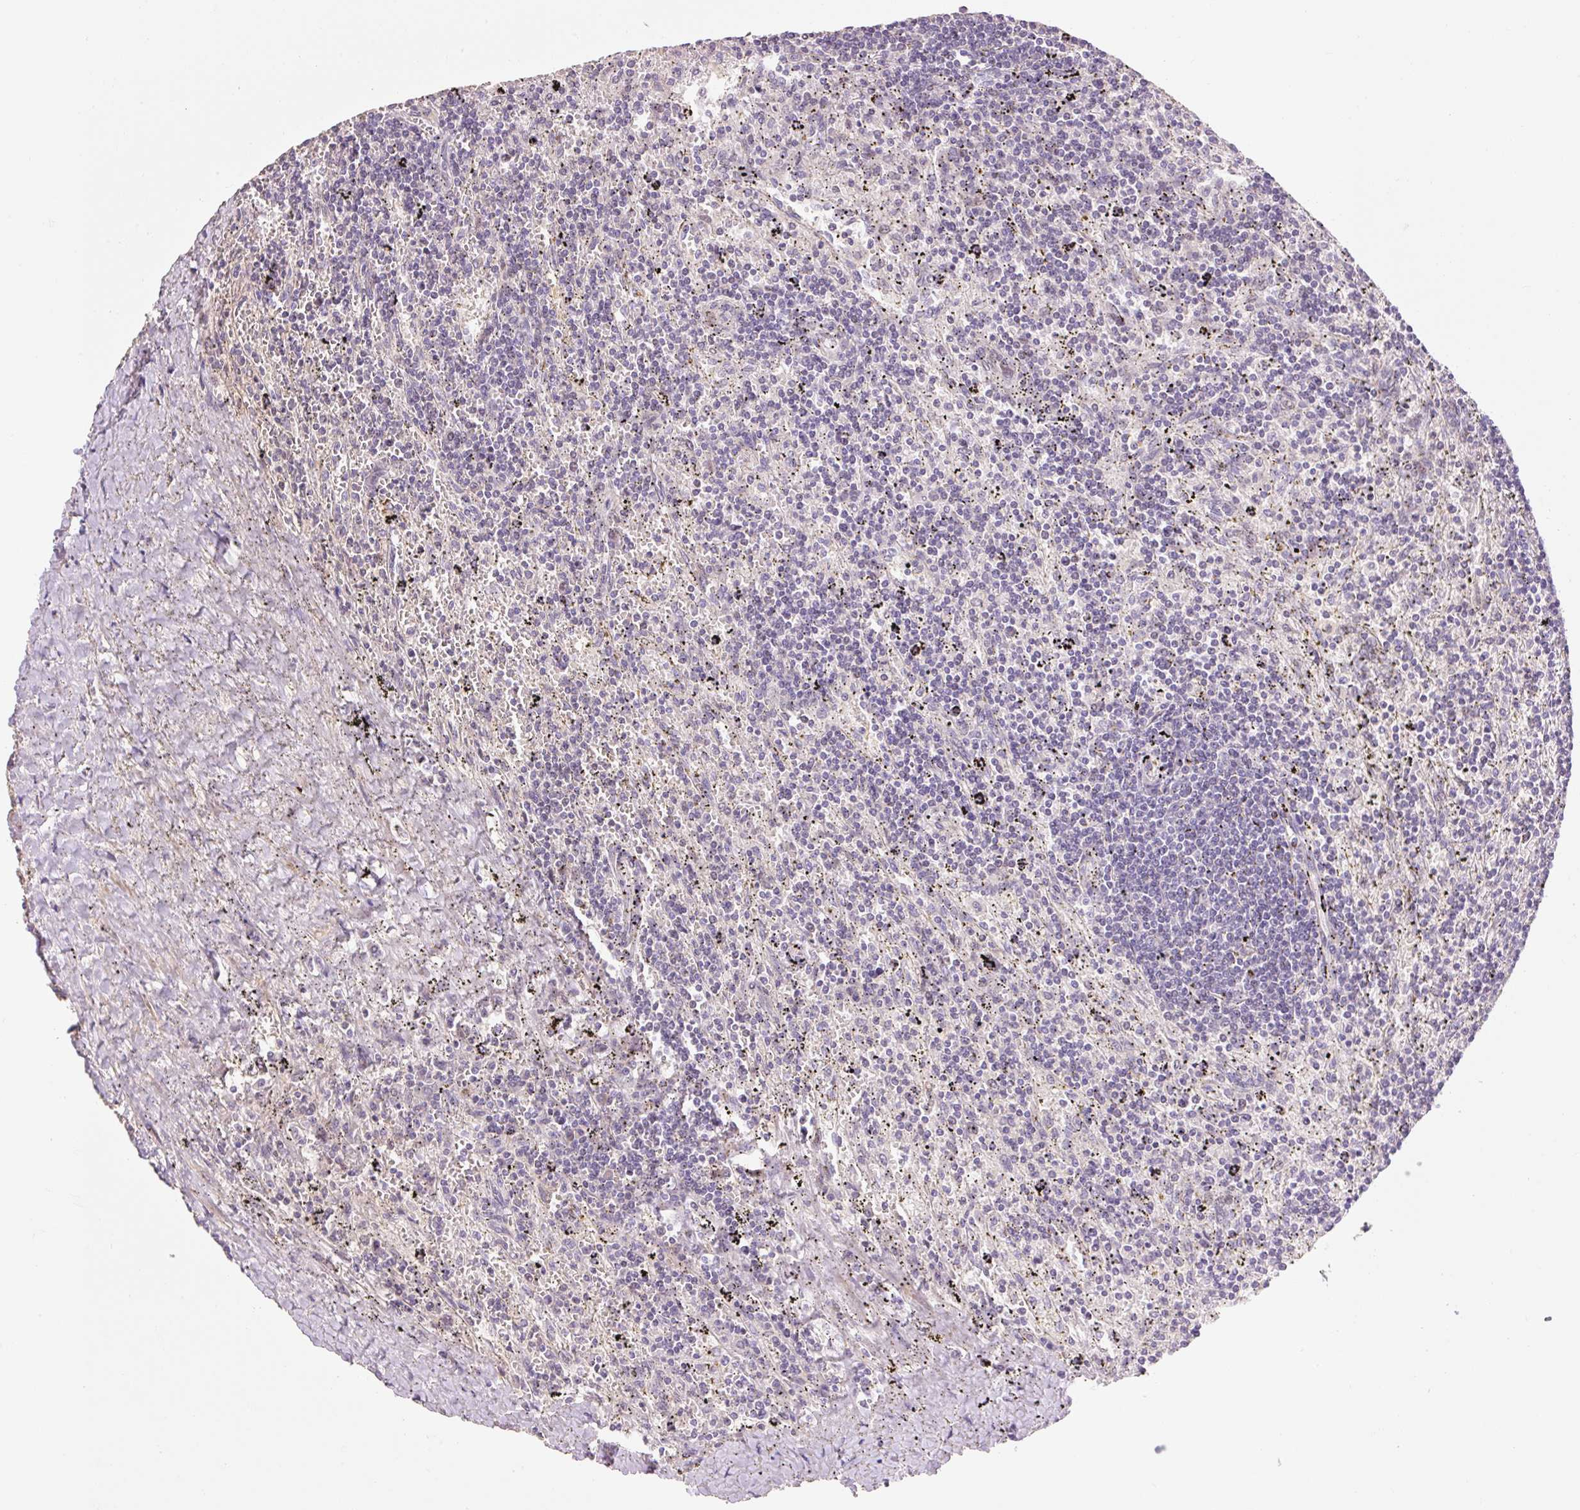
{"staining": {"intensity": "negative", "quantity": "none", "location": "none"}, "tissue": "lymphoma", "cell_type": "Tumor cells", "image_type": "cancer", "snomed": [{"axis": "morphology", "description": "Malignant lymphoma, non-Hodgkin's type, Low grade"}, {"axis": "topography", "description": "Spleen"}], "caption": "The histopathology image exhibits no significant expression in tumor cells of low-grade malignant lymphoma, non-Hodgkin's type.", "gene": "ZNF552", "patient": {"sex": "male", "age": 76}}